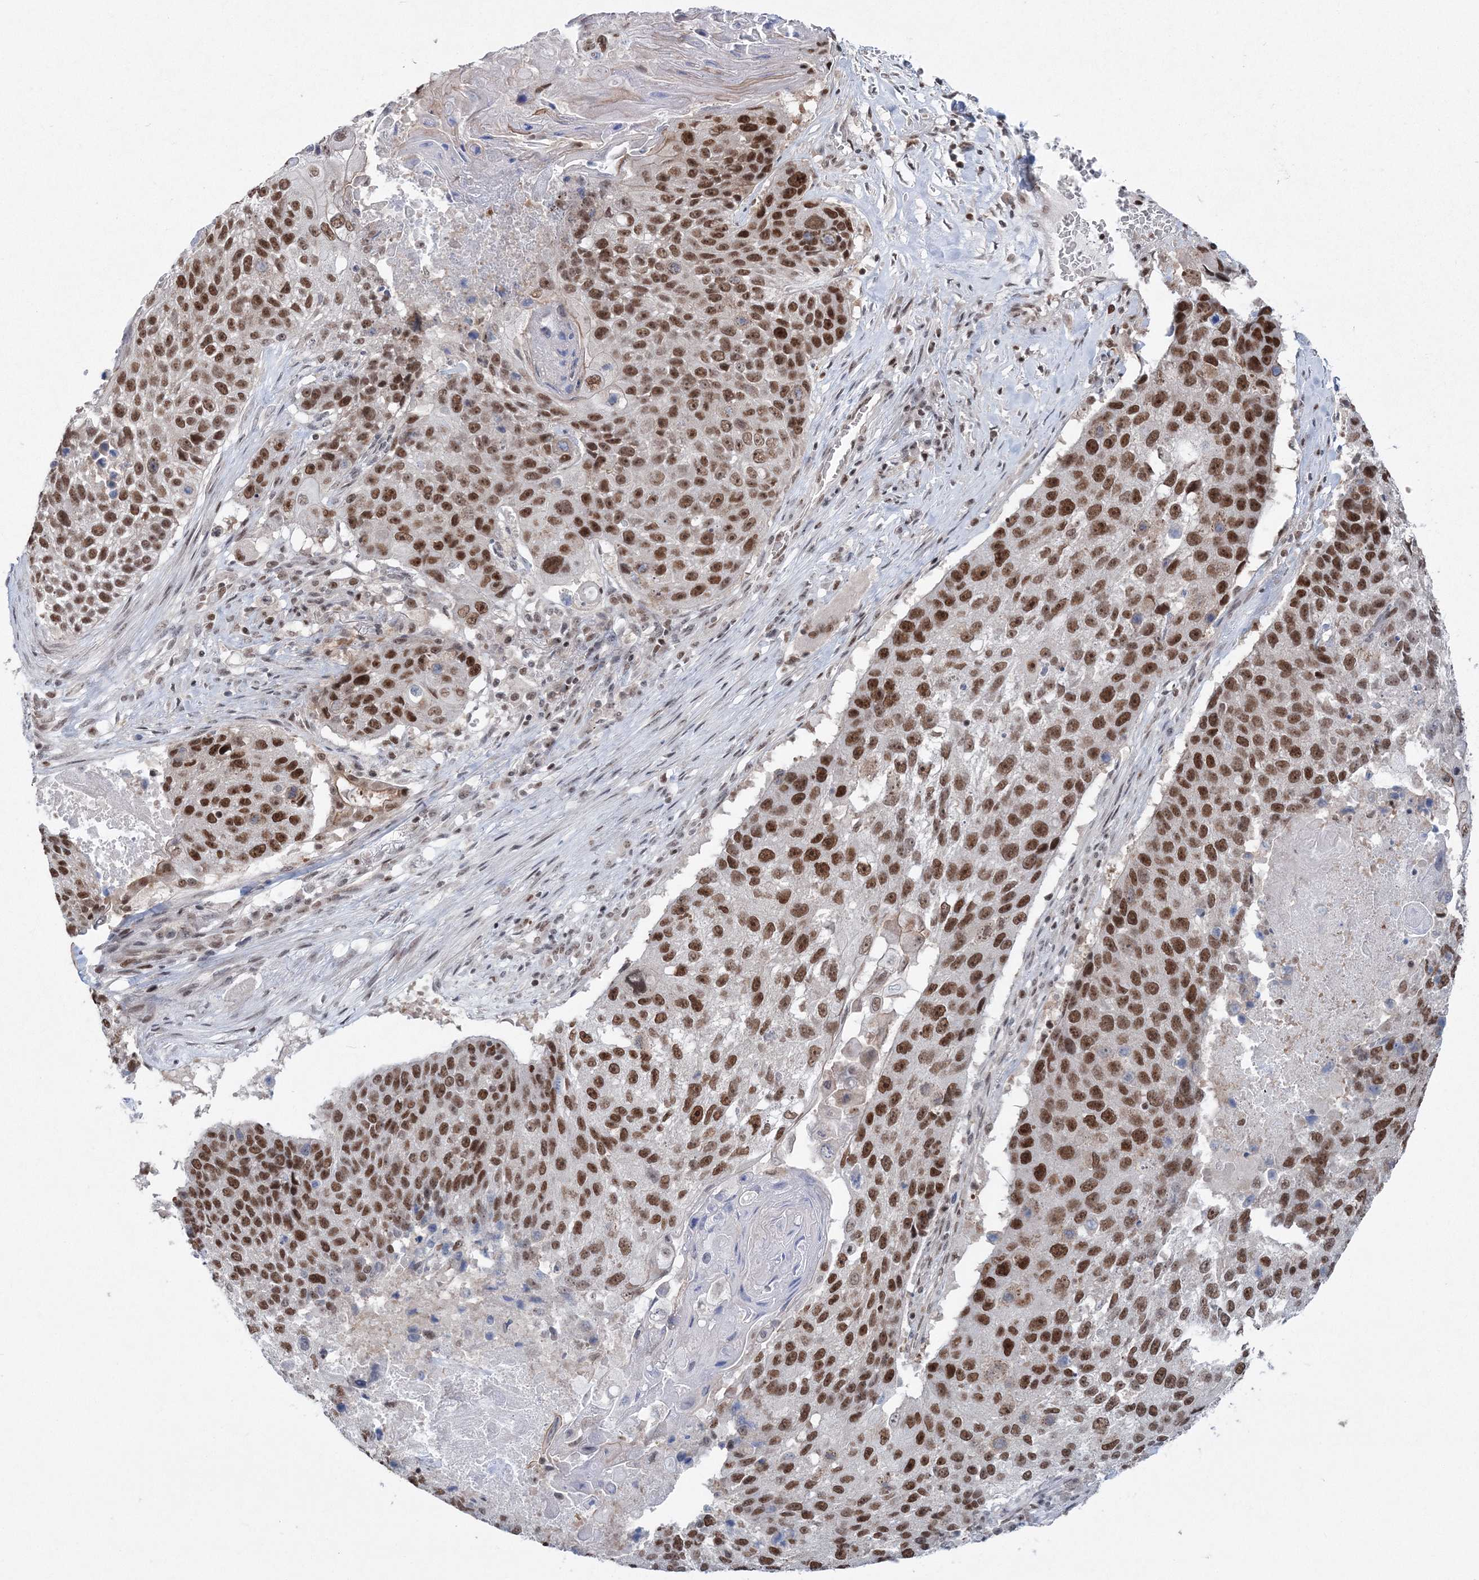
{"staining": {"intensity": "moderate", "quantity": ">75%", "location": "nuclear"}, "tissue": "lung cancer", "cell_type": "Tumor cells", "image_type": "cancer", "snomed": [{"axis": "morphology", "description": "Squamous cell carcinoma, NOS"}, {"axis": "topography", "description": "Lung"}], "caption": "Immunohistochemical staining of human lung cancer (squamous cell carcinoma) exhibits medium levels of moderate nuclear staining in approximately >75% of tumor cells.", "gene": "PDS5A", "patient": {"sex": "male", "age": 61}}